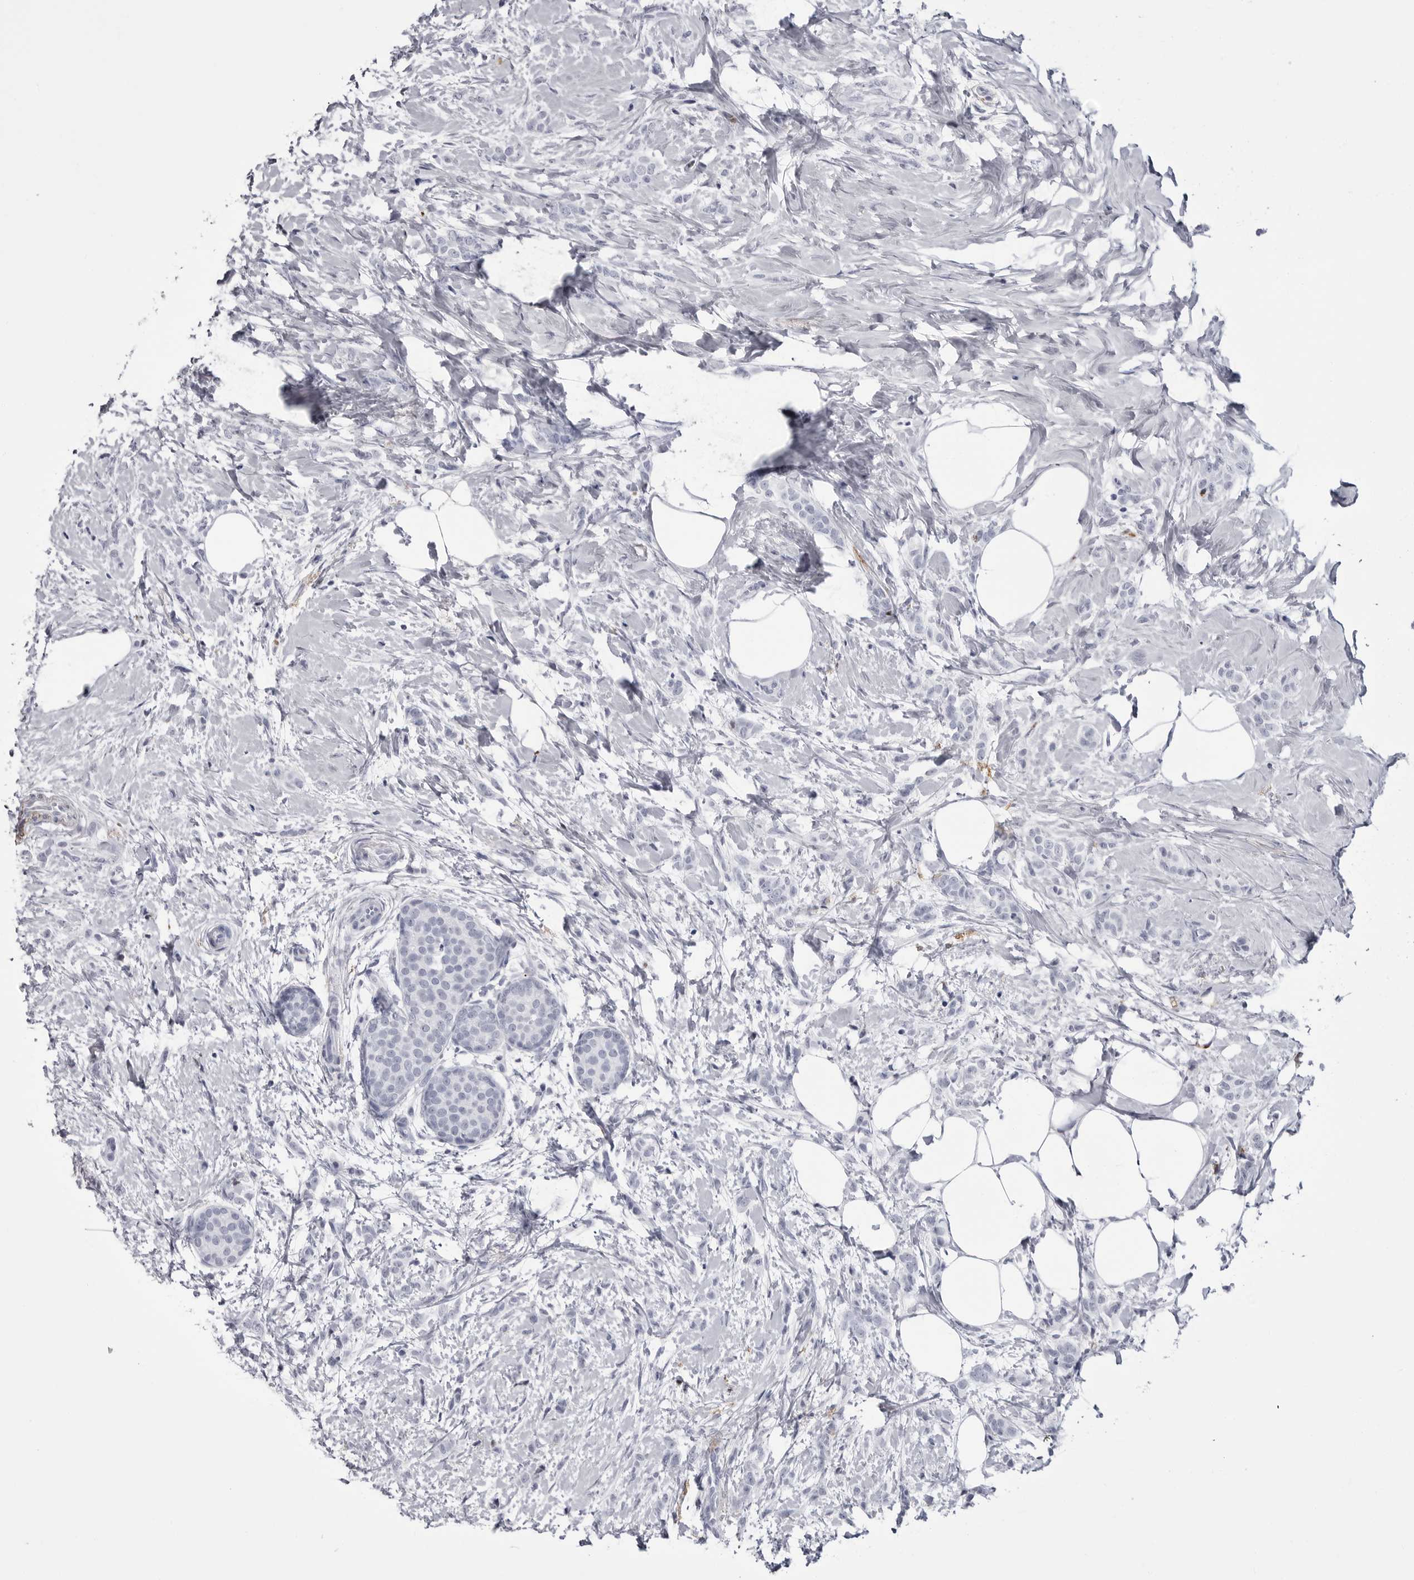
{"staining": {"intensity": "negative", "quantity": "none", "location": "none"}, "tissue": "breast cancer", "cell_type": "Tumor cells", "image_type": "cancer", "snomed": [{"axis": "morphology", "description": "Lobular carcinoma, in situ"}, {"axis": "morphology", "description": "Lobular carcinoma"}, {"axis": "topography", "description": "Breast"}], "caption": "This is an IHC image of breast lobular carcinoma. There is no staining in tumor cells.", "gene": "COL26A1", "patient": {"sex": "female", "age": 41}}